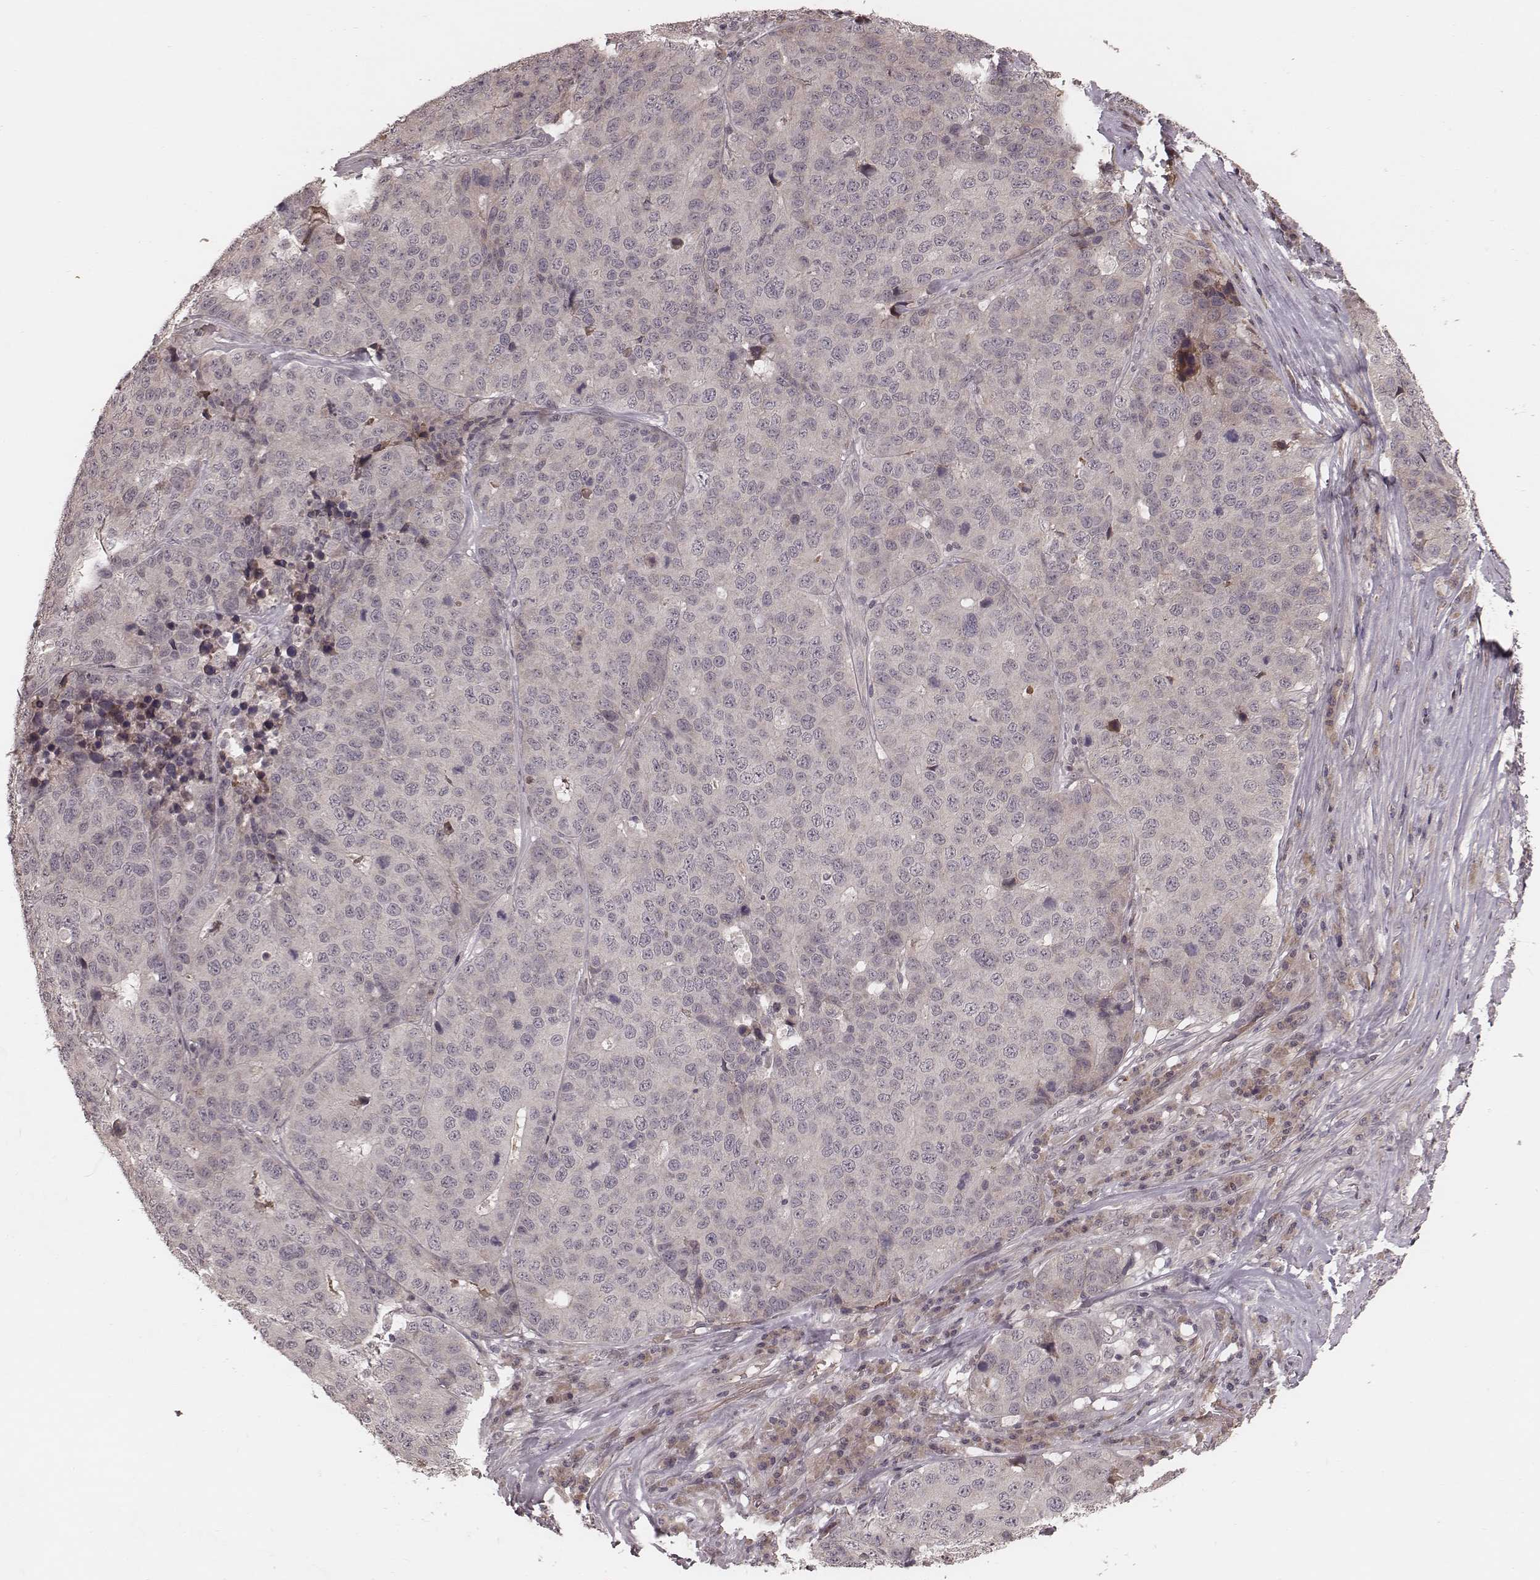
{"staining": {"intensity": "negative", "quantity": "none", "location": "none"}, "tissue": "stomach cancer", "cell_type": "Tumor cells", "image_type": "cancer", "snomed": [{"axis": "morphology", "description": "Adenocarcinoma, NOS"}, {"axis": "topography", "description": "Stomach"}], "caption": "High power microscopy photomicrograph of an IHC micrograph of stomach cancer, revealing no significant positivity in tumor cells.", "gene": "IL5", "patient": {"sex": "male", "age": 71}}